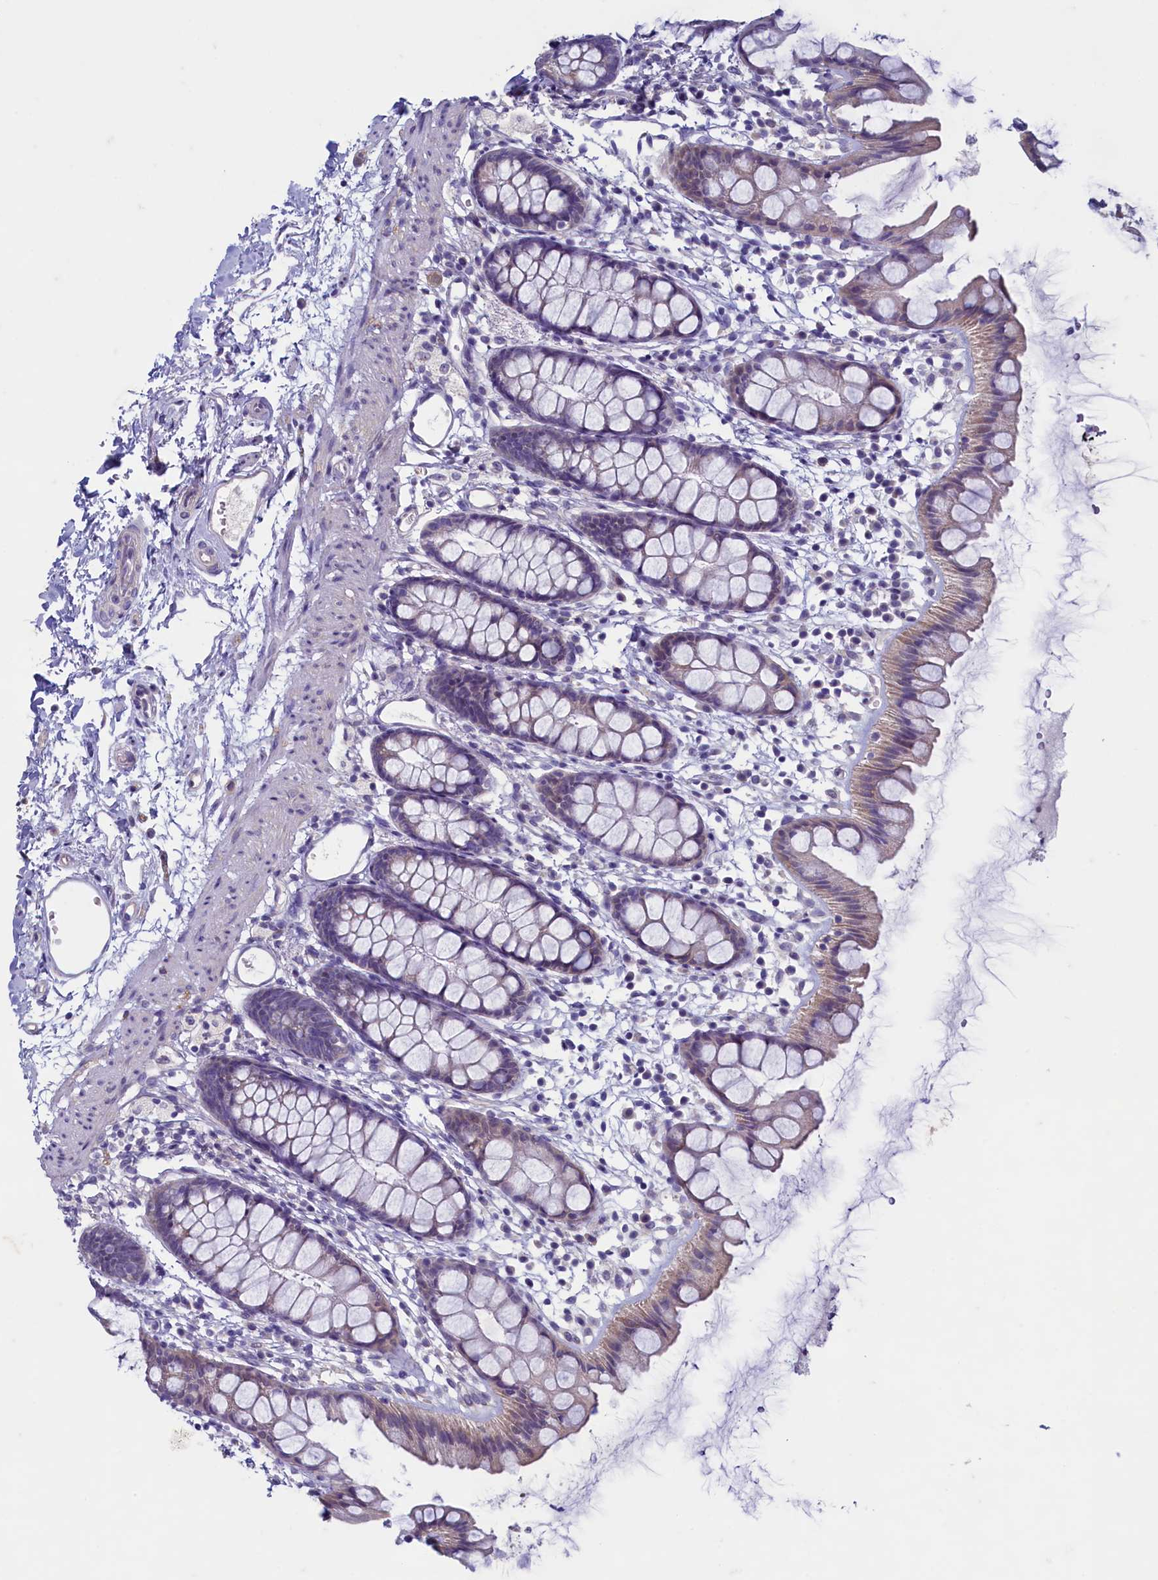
{"staining": {"intensity": "weak", "quantity": "25%-75%", "location": "cytoplasmic/membranous"}, "tissue": "rectum", "cell_type": "Glandular cells", "image_type": "normal", "snomed": [{"axis": "morphology", "description": "Normal tissue, NOS"}, {"axis": "topography", "description": "Rectum"}], "caption": "Weak cytoplasmic/membranous positivity is seen in approximately 25%-75% of glandular cells in normal rectum. (DAB IHC, brown staining for protein, blue staining for nuclei).", "gene": "MAP1LC3A", "patient": {"sex": "female", "age": 65}}